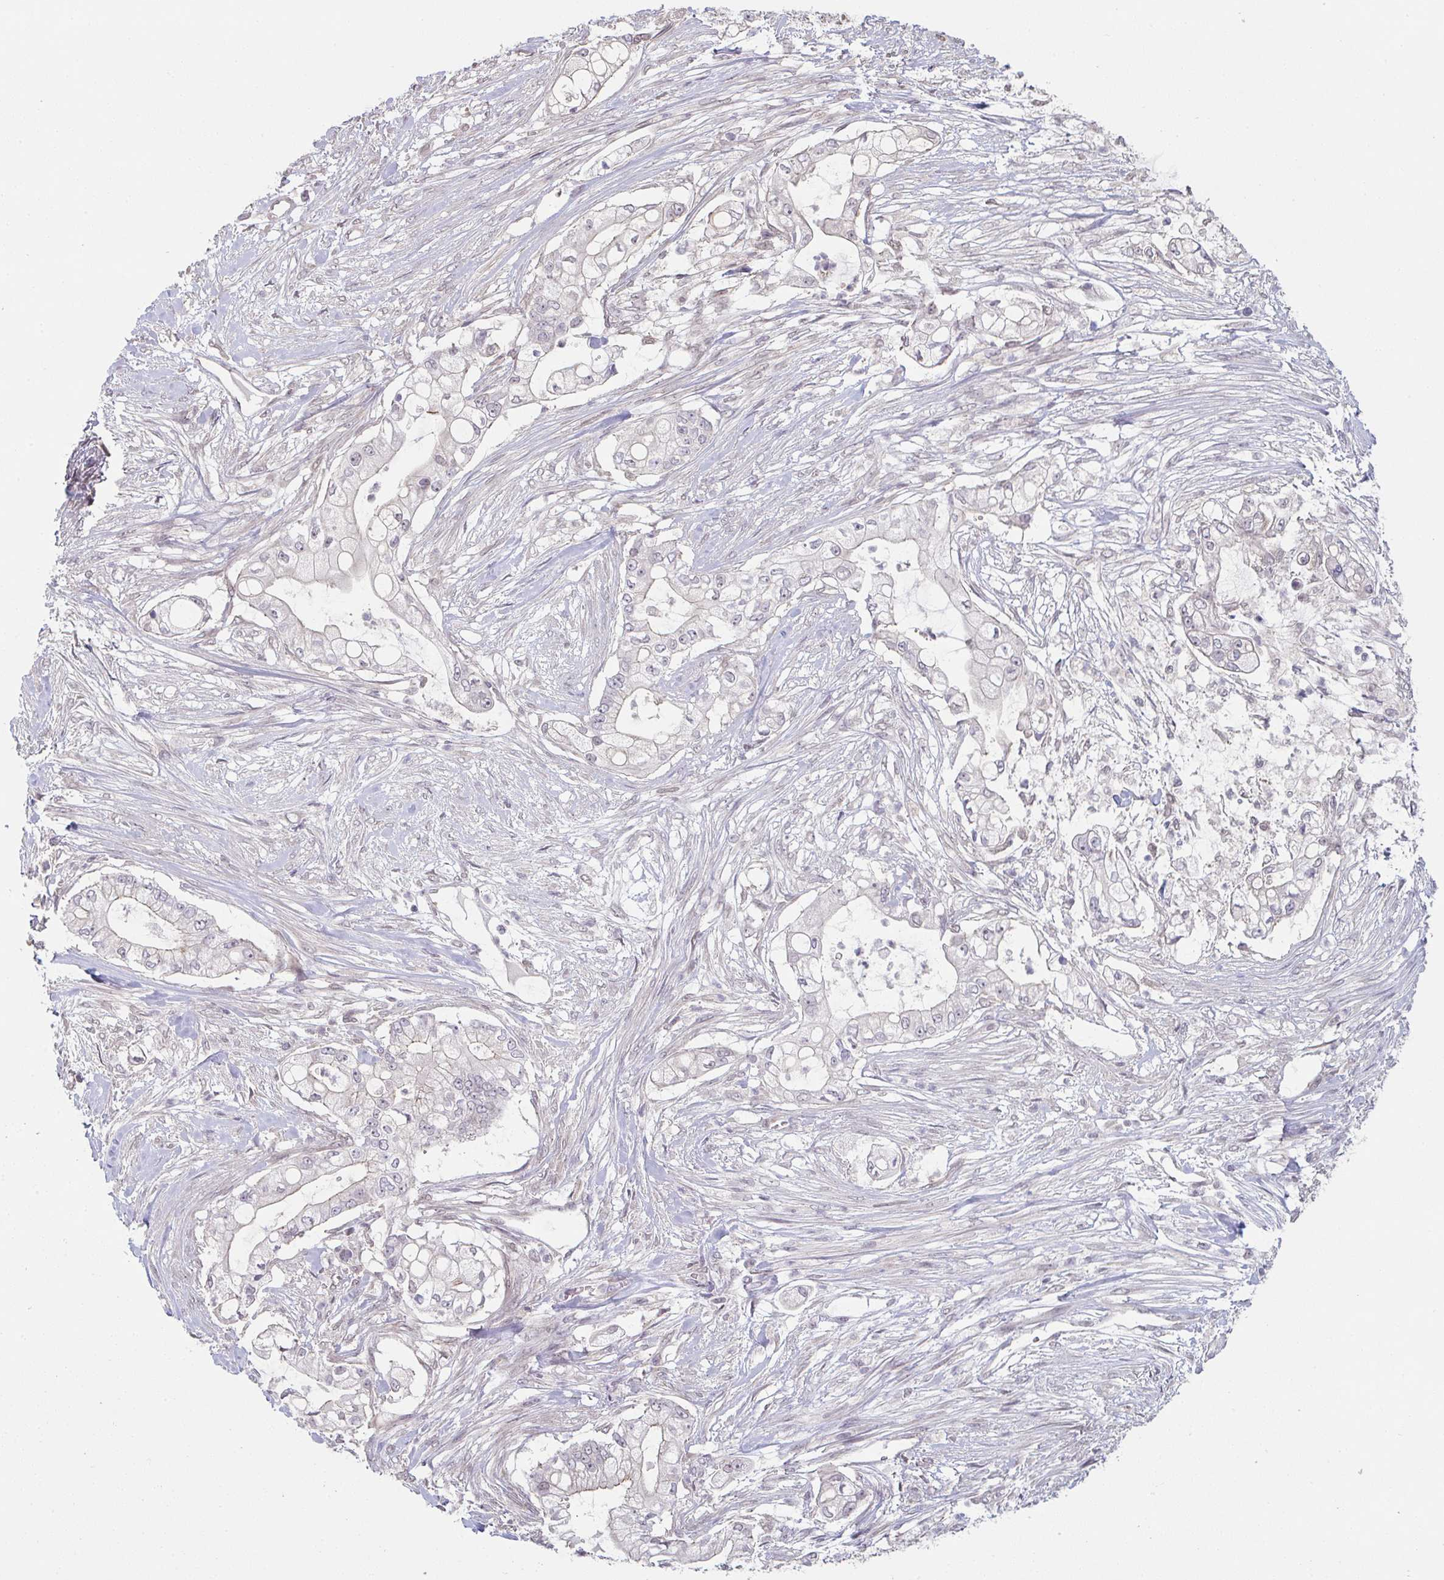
{"staining": {"intensity": "negative", "quantity": "none", "location": "none"}, "tissue": "pancreatic cancer", "cell_type": "Tumor cells", "image_type": "cancer", "snomed": [{"axis": "morphology", "description": "Adenocarcinoma, NOS"}, {"axis": "topography", "description": "Pancreas"}], "caption": "The IHC histopathology image has no significant expression in tumor cells of pancreatic cancer (adenocarcinoma) tissue.", "gene": "ZNF214", "patient": {"sex": "female", "age": 69}}